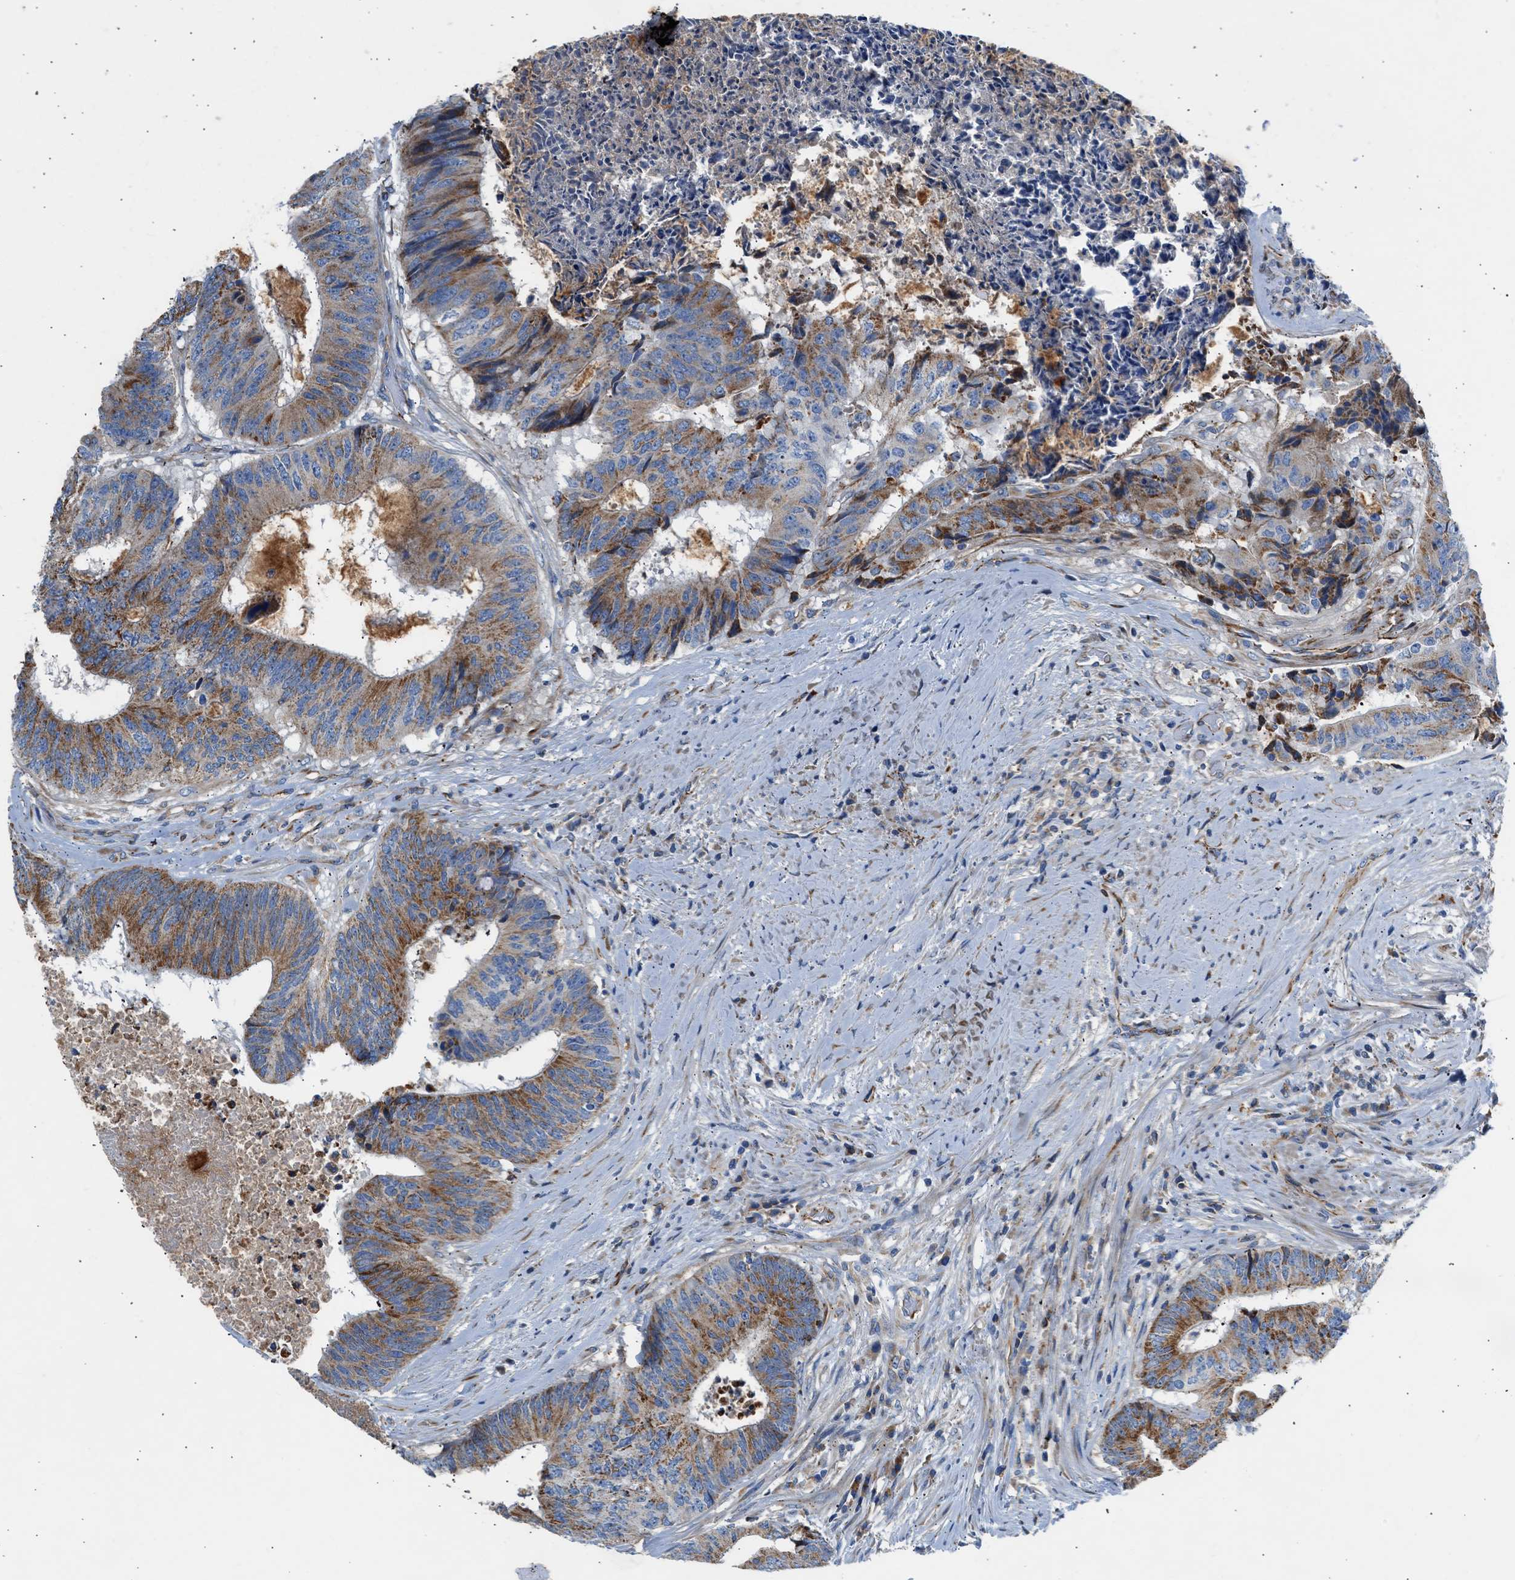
{"staining": {"intensity": "moderate", "quantity": ">75%", "location": "cytoplasmic/membranous"}, "tissue": "colorectal cancer", "cell_type": "Tumor cells", "image_type": "cancer", "snomed": [{"axis": "morphology", "description": "Adenocarcinoma, NOS"}, {"axis": "topography", "description": "Rectum"}], "caption": "Immunohistochemical staining of human colorectal cancer exhibits moderate cytoplasmic/membranous protein staining in approximately >75% of tumor cells.", "gene": "ULK4", "patient": {"sex": "male", "age": 72}}